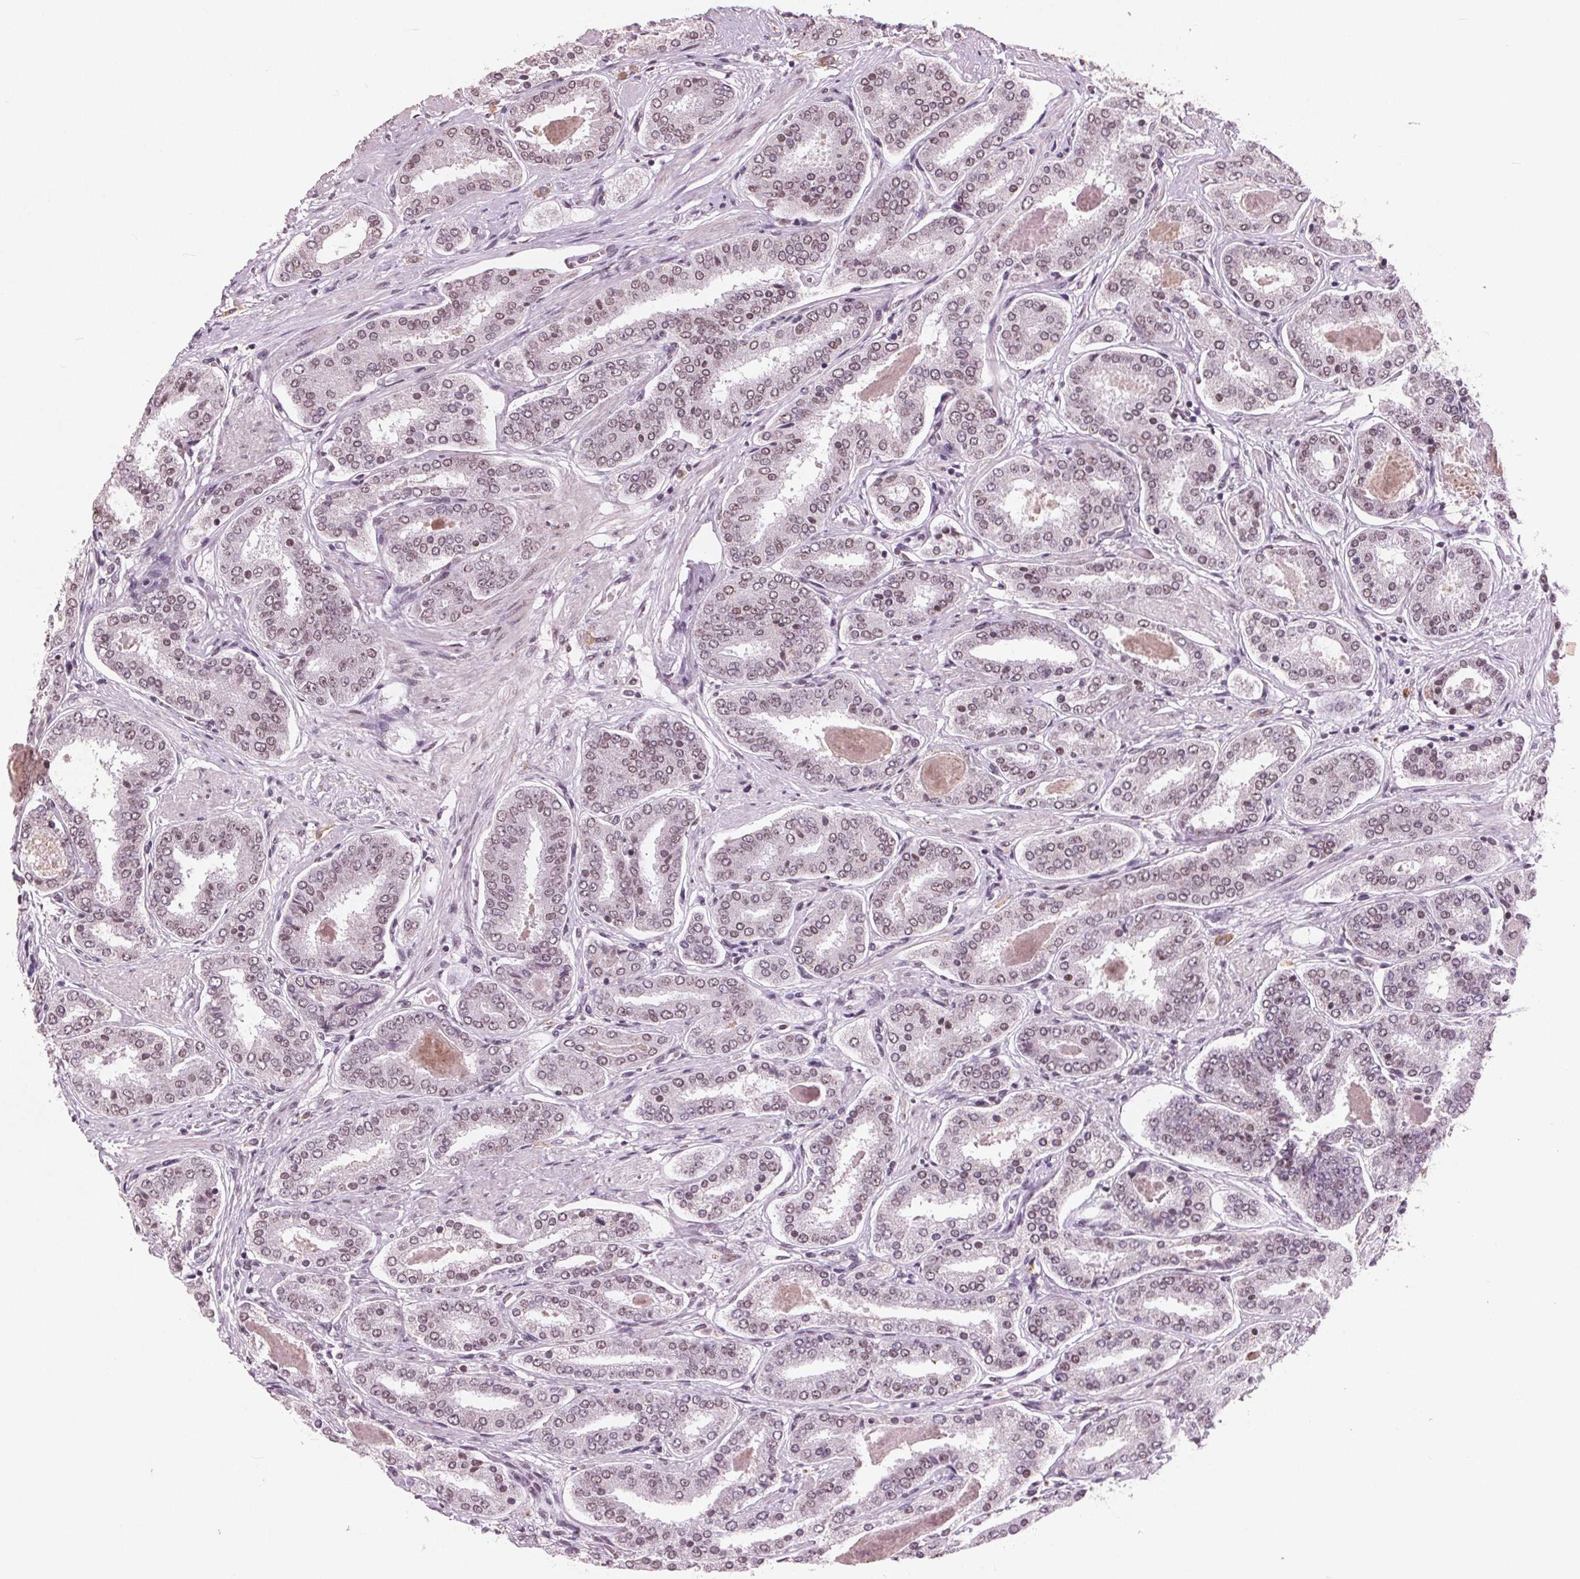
{"staining": {"intensity": "weak", "quantity": ">75%", "location": "nuclear"}, "tissue": "prostate cancer", "cell_type": "Tumor cells", "image_type": "cancer", "snomed": [{"axis": "morphology", "description": "Adenocarcinoma, High grade"}, {"axis": "topography", "description": "Prostate"}], "caption": "Prostate cancer (adenocarcinoma (high-grade)) was stained to show a protein in brown. There is low levels of weak nuclear staining in approximately >75% of tumor cells.", "gene": "RPS6KA2", "patient": {"sex": "male", "age": 63}}